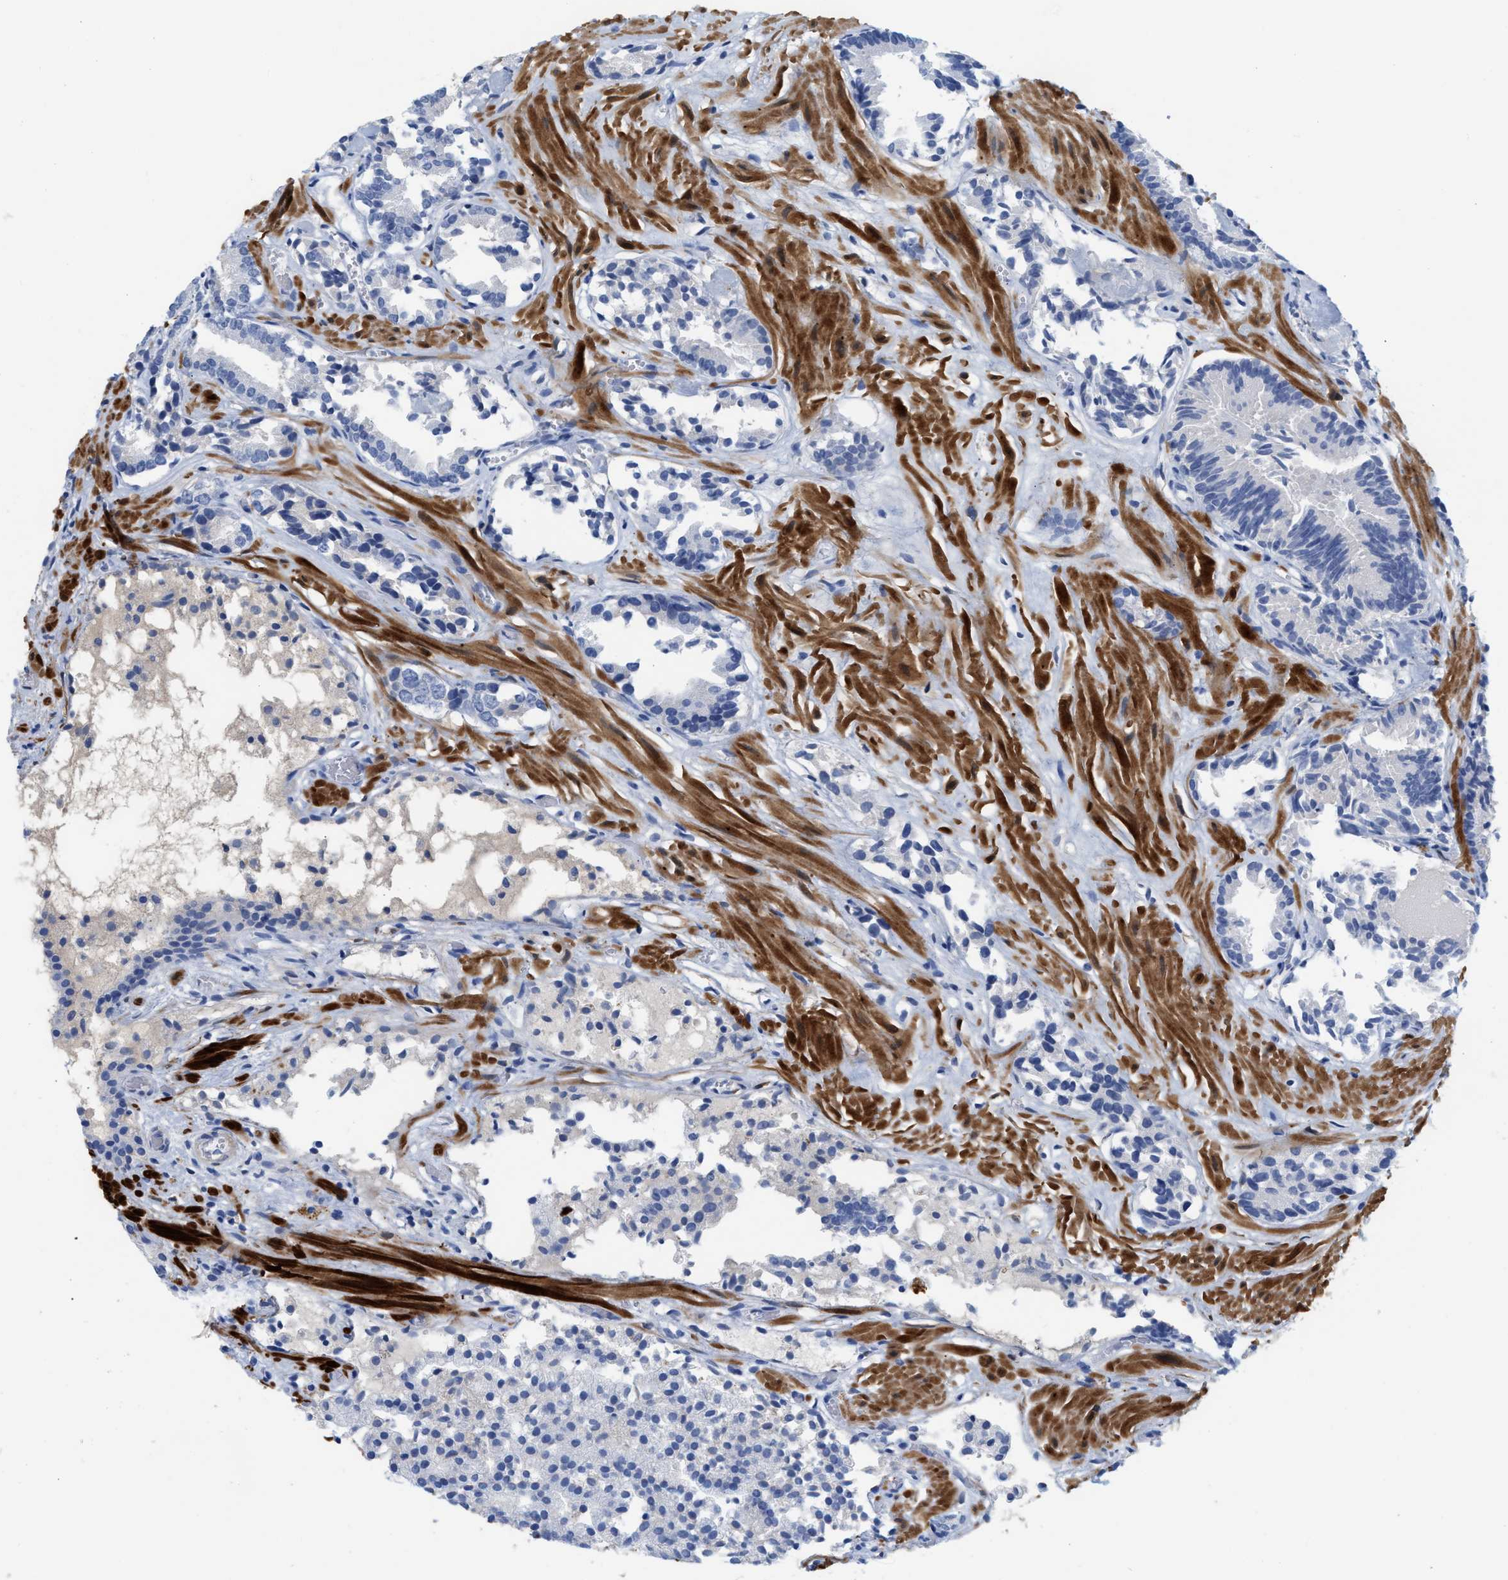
{"staining": {"intensity": "negative", "quantity": "none", "location": "none"}, "tissue": "prostate cancer", "cell_type": "Tumor cells", "image_type": "cancer", "snomed": [{"axis": "morphology", "description": "Adenocarcinoma, Low grade"}, {"axis": "topography", "description": "Prostate"}], "caption": "Micrograph shows no significant protein staining in tumor cells of prostate cancer.", "gene": "TAGLN", "patient": {"sex": "male", "age": 51}}